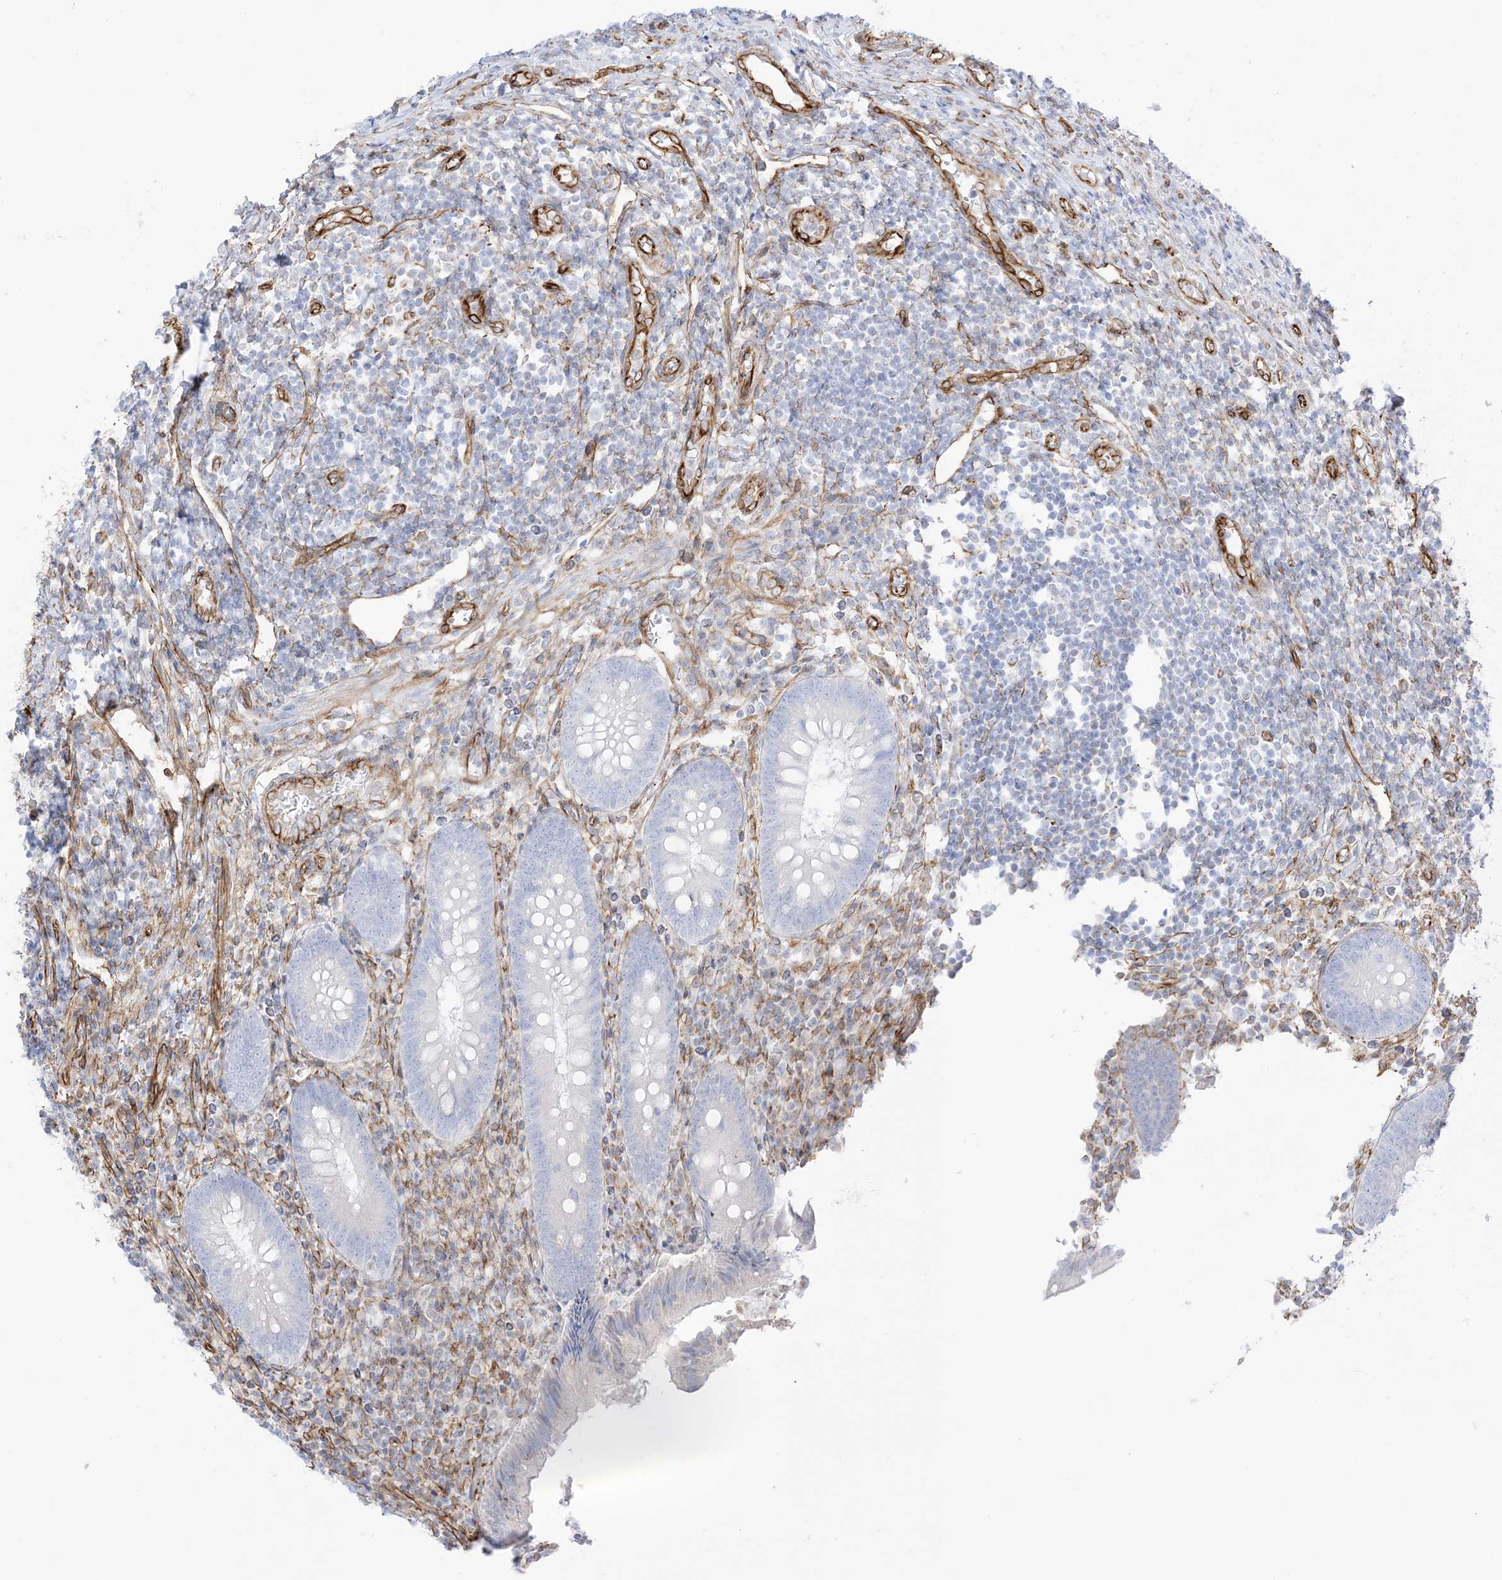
{"staining": {"intensity": "negative", "quantity": "none", "location": "none"}, "tissue": "appendix", "cell_type": "Glandular cells", "image_type": "normal", "snomed": [{"axis": "morphology", "description": "Normal tissue, NOS"}, {"axis": "topography", "description": "Appendix"}], "caption": "Appendix was stained to show a protein in brown. There is no significant positivity in glandular cells. (DAB (3,3'-diaminobenzidine) IHC with hematoxylin counter stain).", "gene": "PID1", "patient": {"sex": "female", "age": 17}}